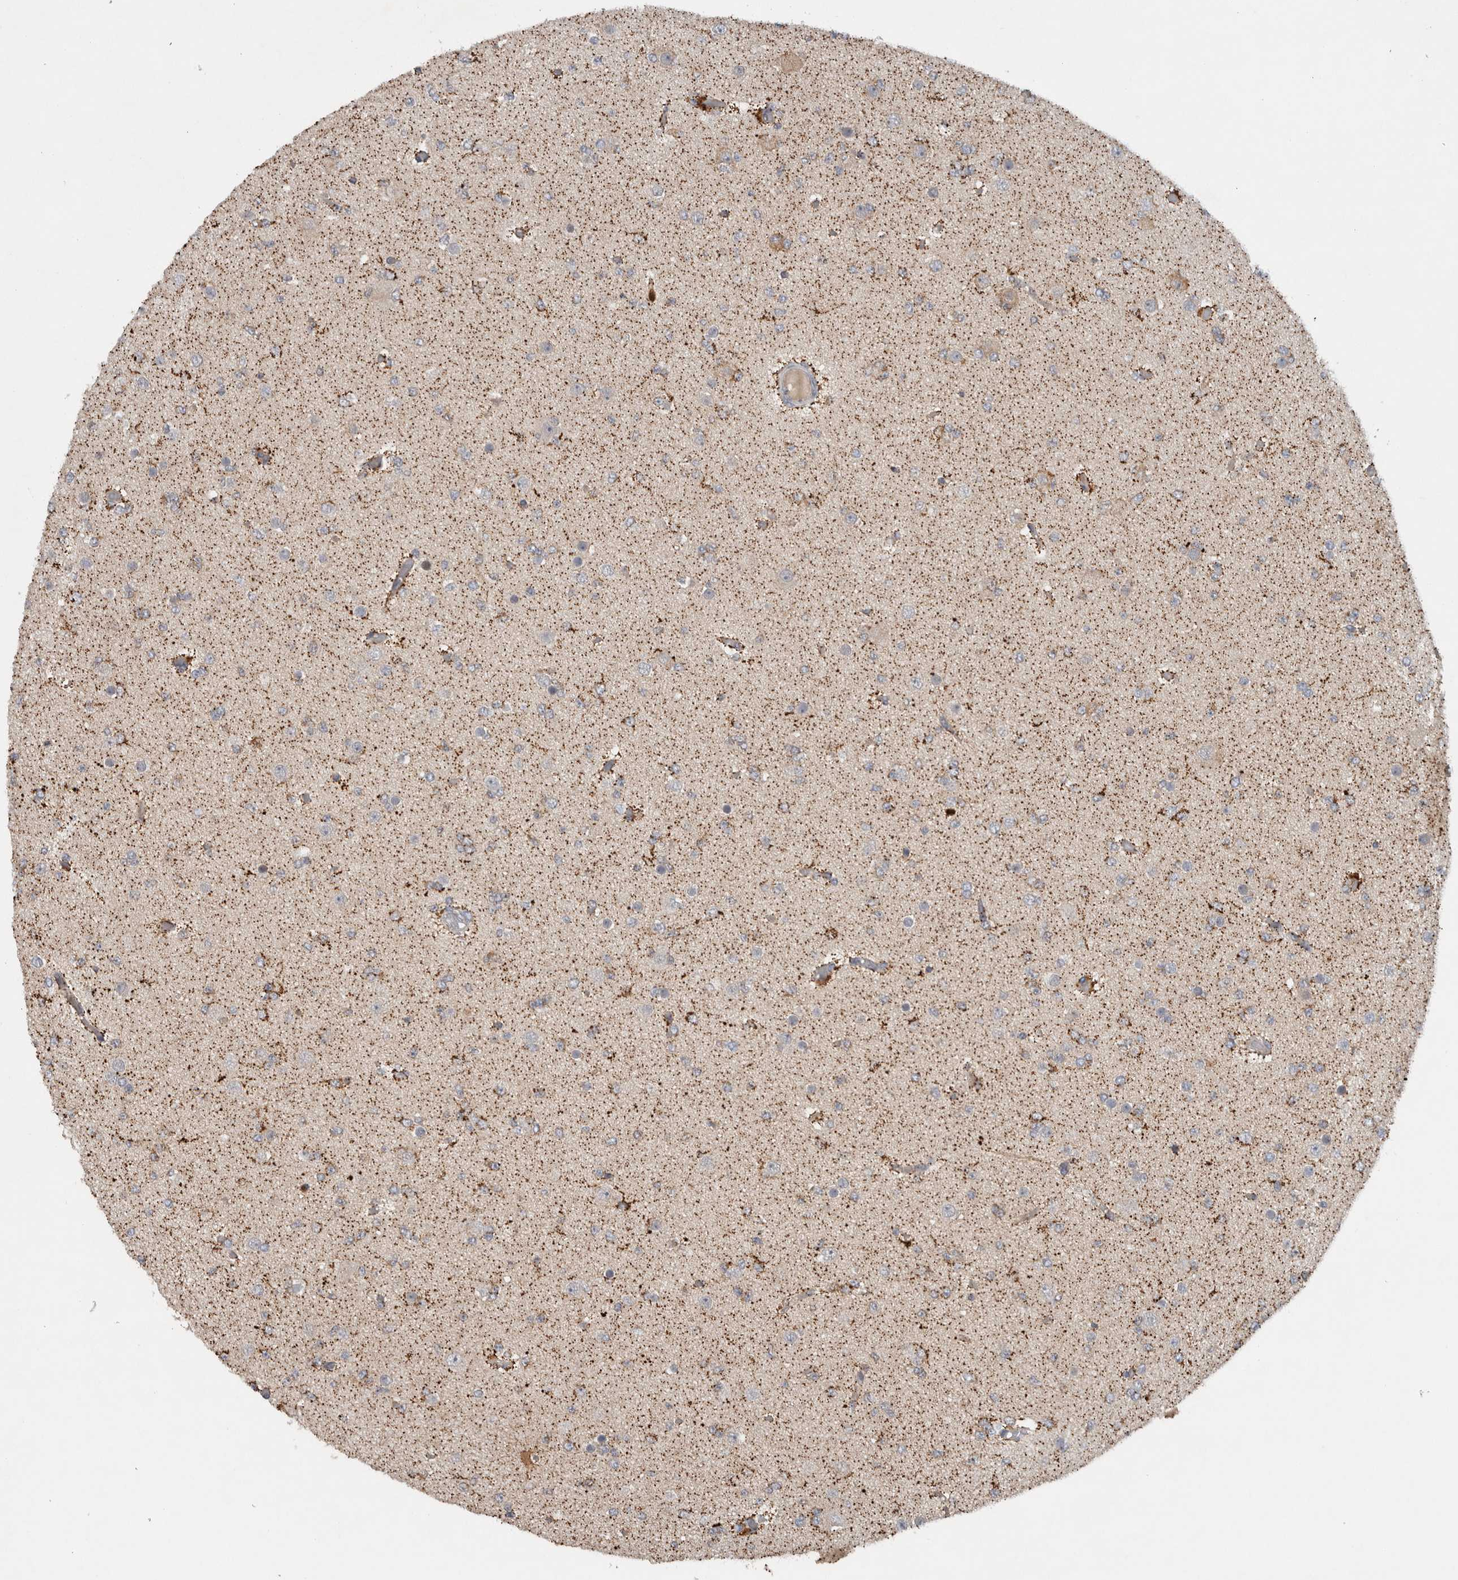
{"staining": {"intensity": "moderate", "quantity": "<25%", "location": "cytoplasmic/membranous"}, "tissue": "glioma", "cell_type": "Tumor cells", "image_type": "cancer", "snomed": [{"axis": "morphology", "description": "Glioma, malignant, Low grade"}, {"axis": "topography", "description": "Brain"}], "caption": "Immunohistochemistry (IHC) image of neoplastic tissue: glioma stained using immunohistochemistry exhibits low levels of moderate protein expression localized specifically in the cytoplasmic/membranous of tumor cells, appearing as a cytoplasmic/membranous brown color.", "gene": "PDCD2", "patient": {"sex": "female", "age": 22}}